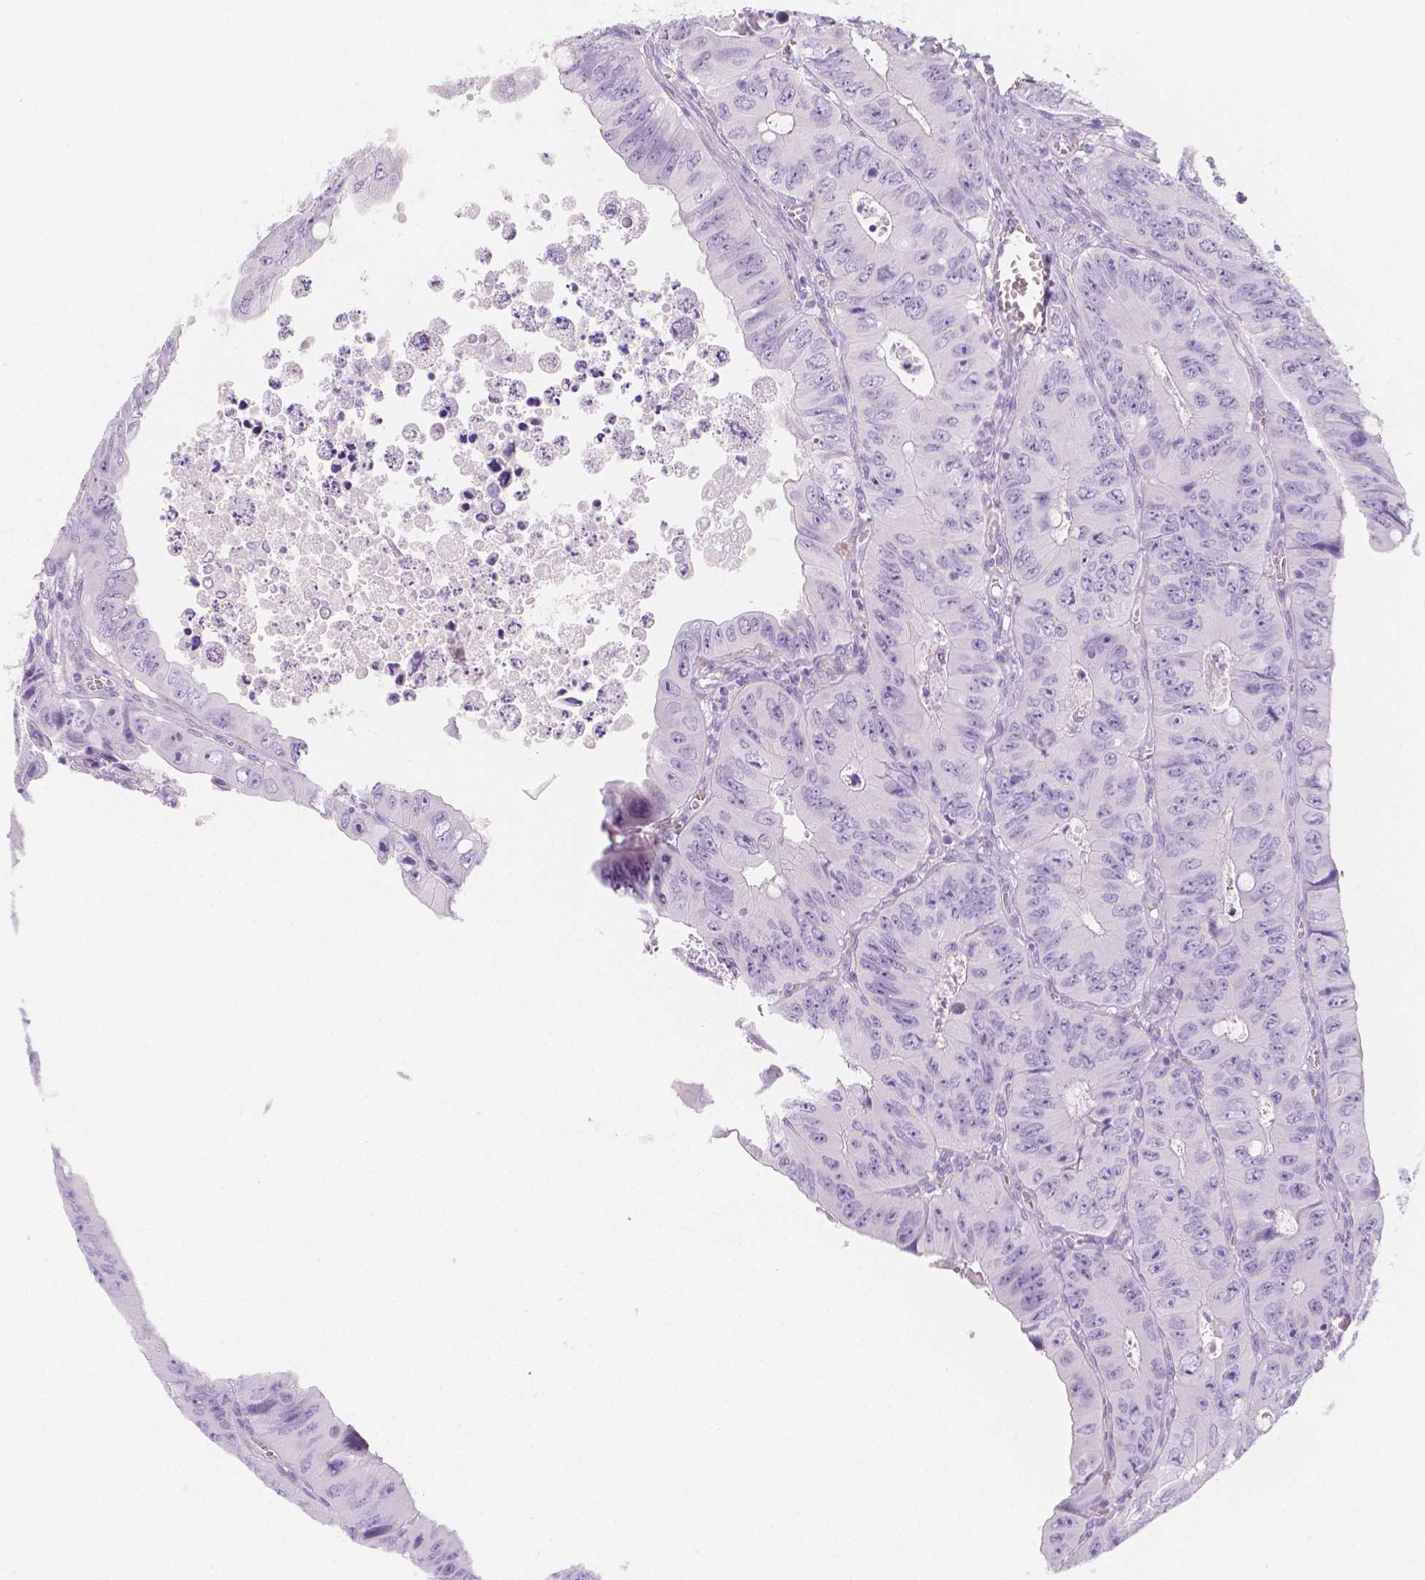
{"staining": {"intensity": "negative", "quantity": "none", "location": "none"}, "tissue": "colorectal cancer", "cell_type": "Tumor cells", "image_type": "cancer", "snomed": [{"axis": "morphology", "description": "Adenocarcinoma, NOS"}, {"axis": "topography", "description": "Colon"}], "caption": "Immunohistochemistry (IHC) of colorectal adenocarcinoma shows no expression in tumor cells.", "gene": "MAP1A", "patient": {"sex": "female", "age": 84}}